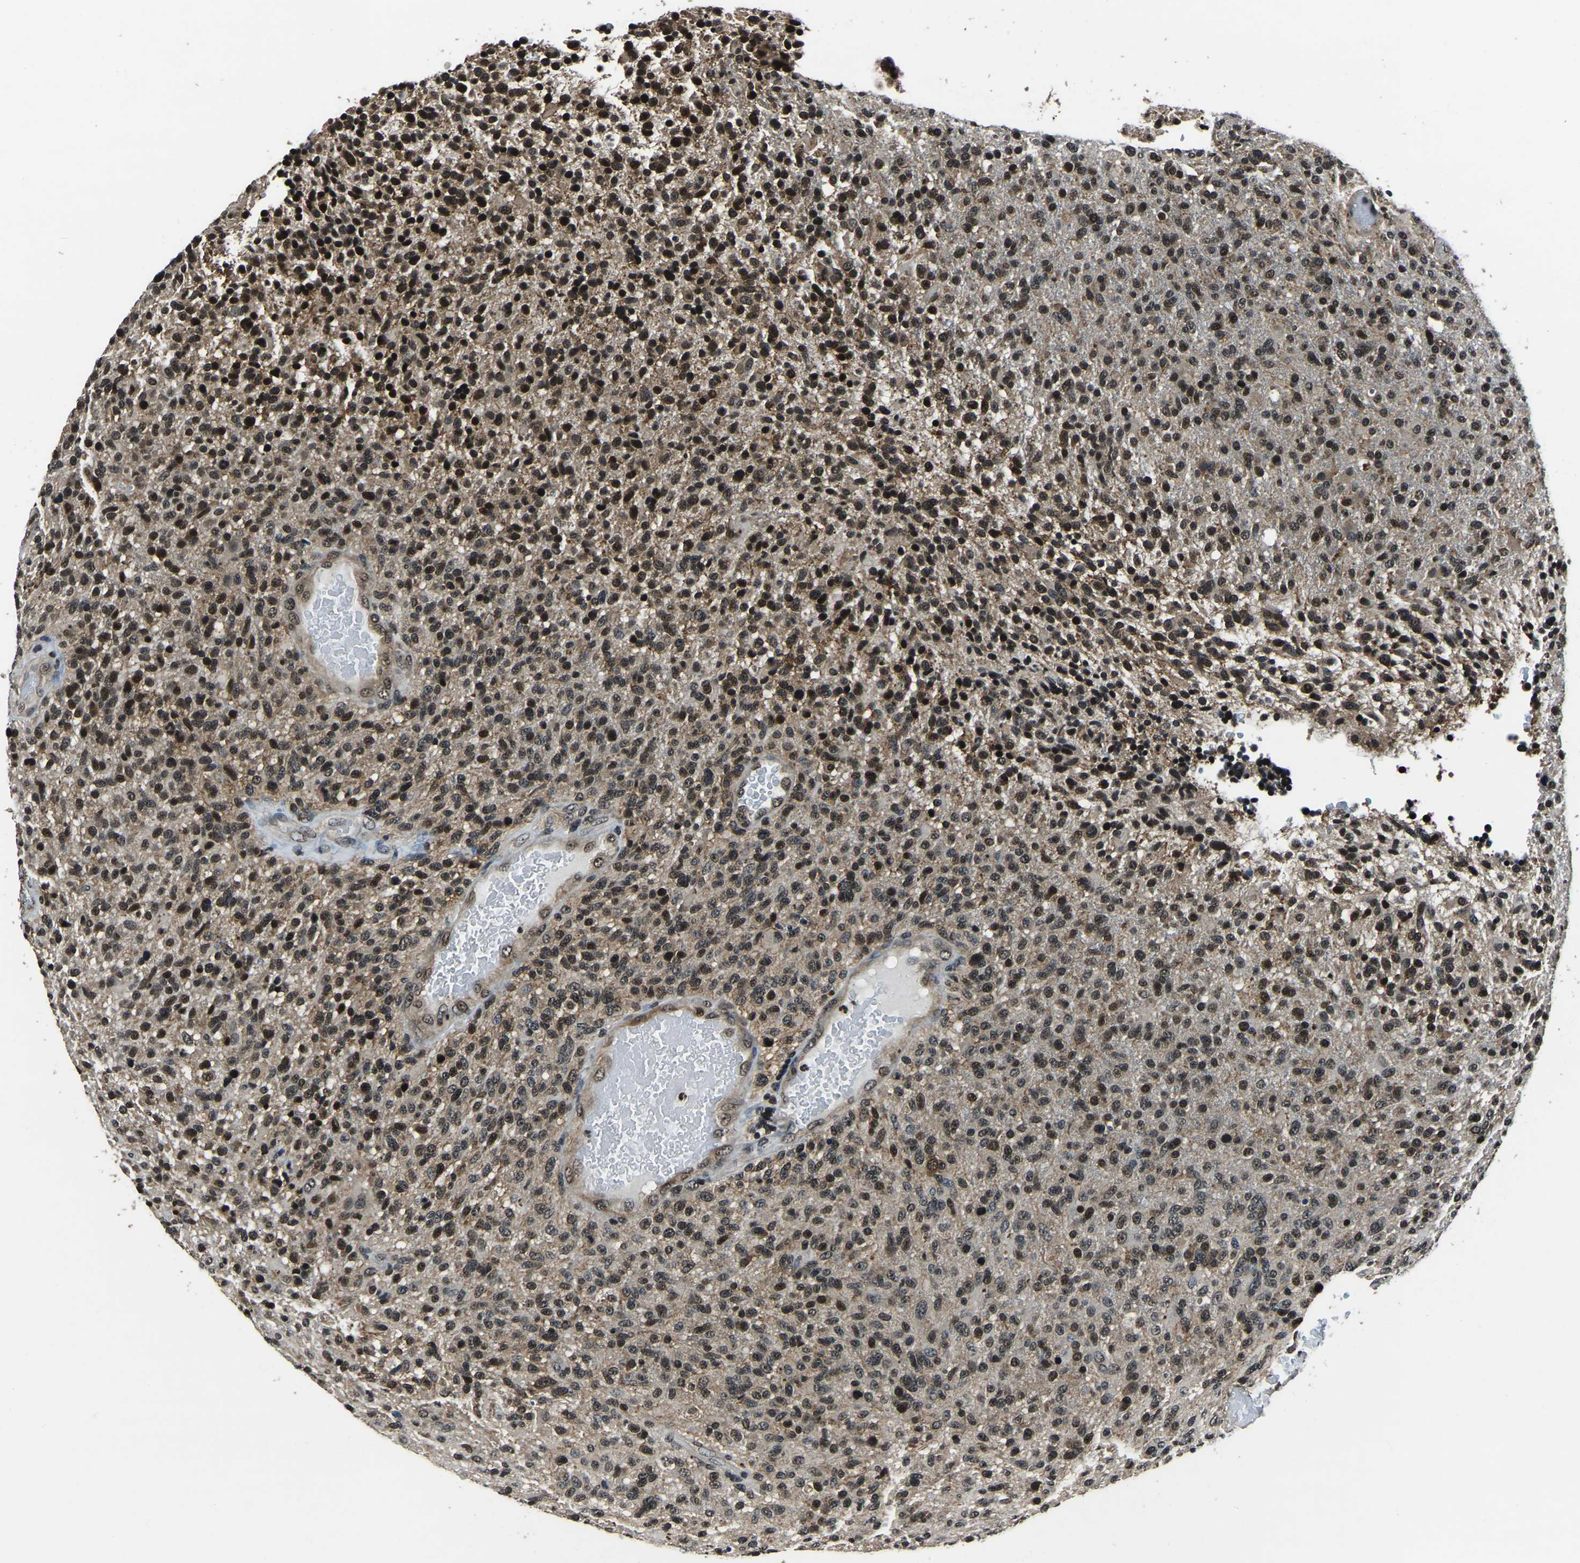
{"staining": {"intensity": "strong", "quantity": "25%-75%", "location": "nuclear"}, "tissue": "glioma", "cell_type": "Tumor cells", "image_type": "cancer", "snomed": [{"axis": "morphology", "description": "Glioma, malignant, High grade"}, {"axis": "topography", "description": "Brain"}], "caption": "Brown immunohistochemical staining in human glioma shows strong nuclear staining in about 25%-75% of tumor cells.", "gene": "ANKIB1", "patient": {"sex": "male", "age": 72}}